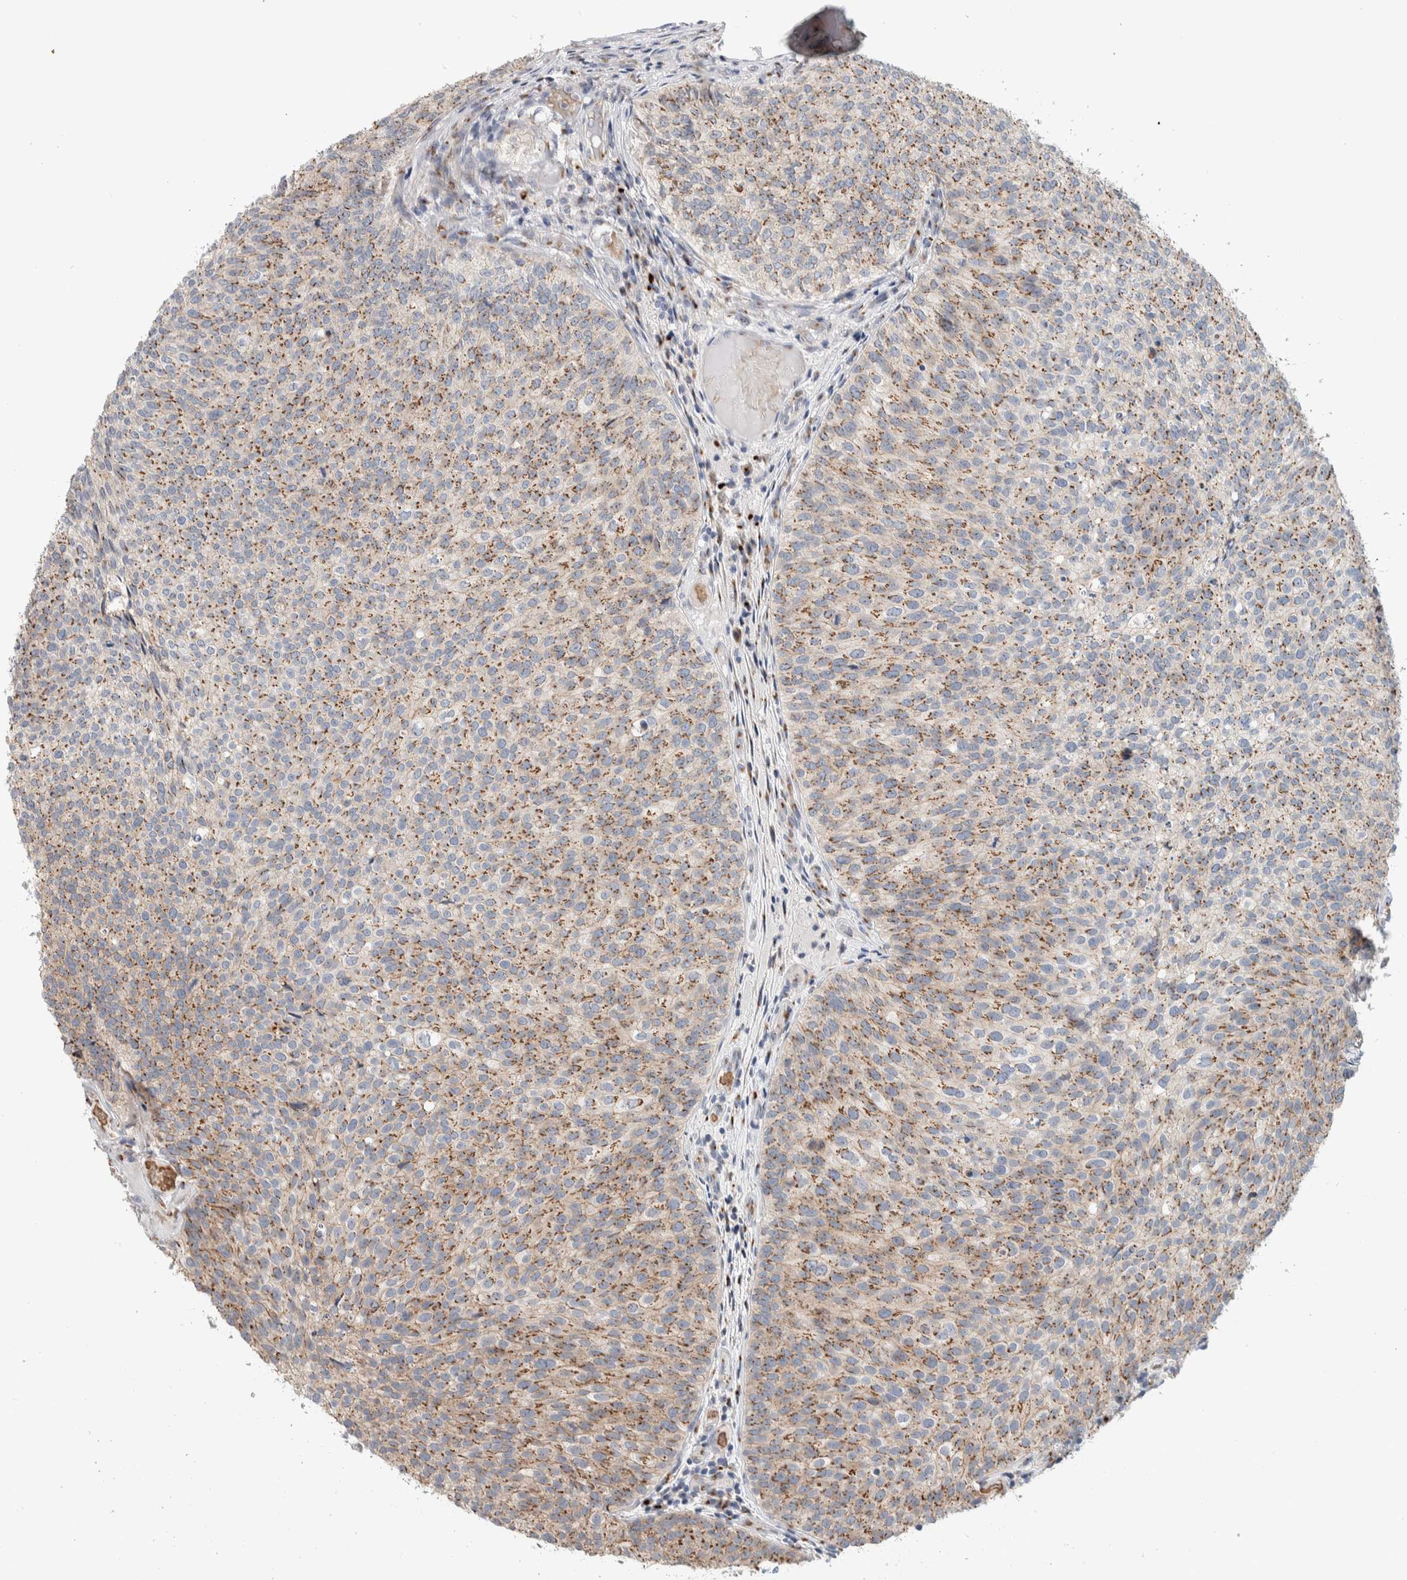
{"staining": {"intensity": "moderate", "quantity": ">75%", "location": "cytoplasmic/membranous"}, "tissue": "urothelial cancer", "cell_type": "Tumor cells", "image_type": "cancer", "snomed": [{"axis": "morphology", "description": "Urothelial carcinoma, Low grade"}, {"axis": "topography", "description": "Urinary bladder"}], "caption": "This is a histology image of IHC staining of urothelial cancer, which shows moderate staining in the cytoplasmic/membranous of tumor cells.", "gene": "SLC38A10", "patient": {"sex": "male", "age": 86}}